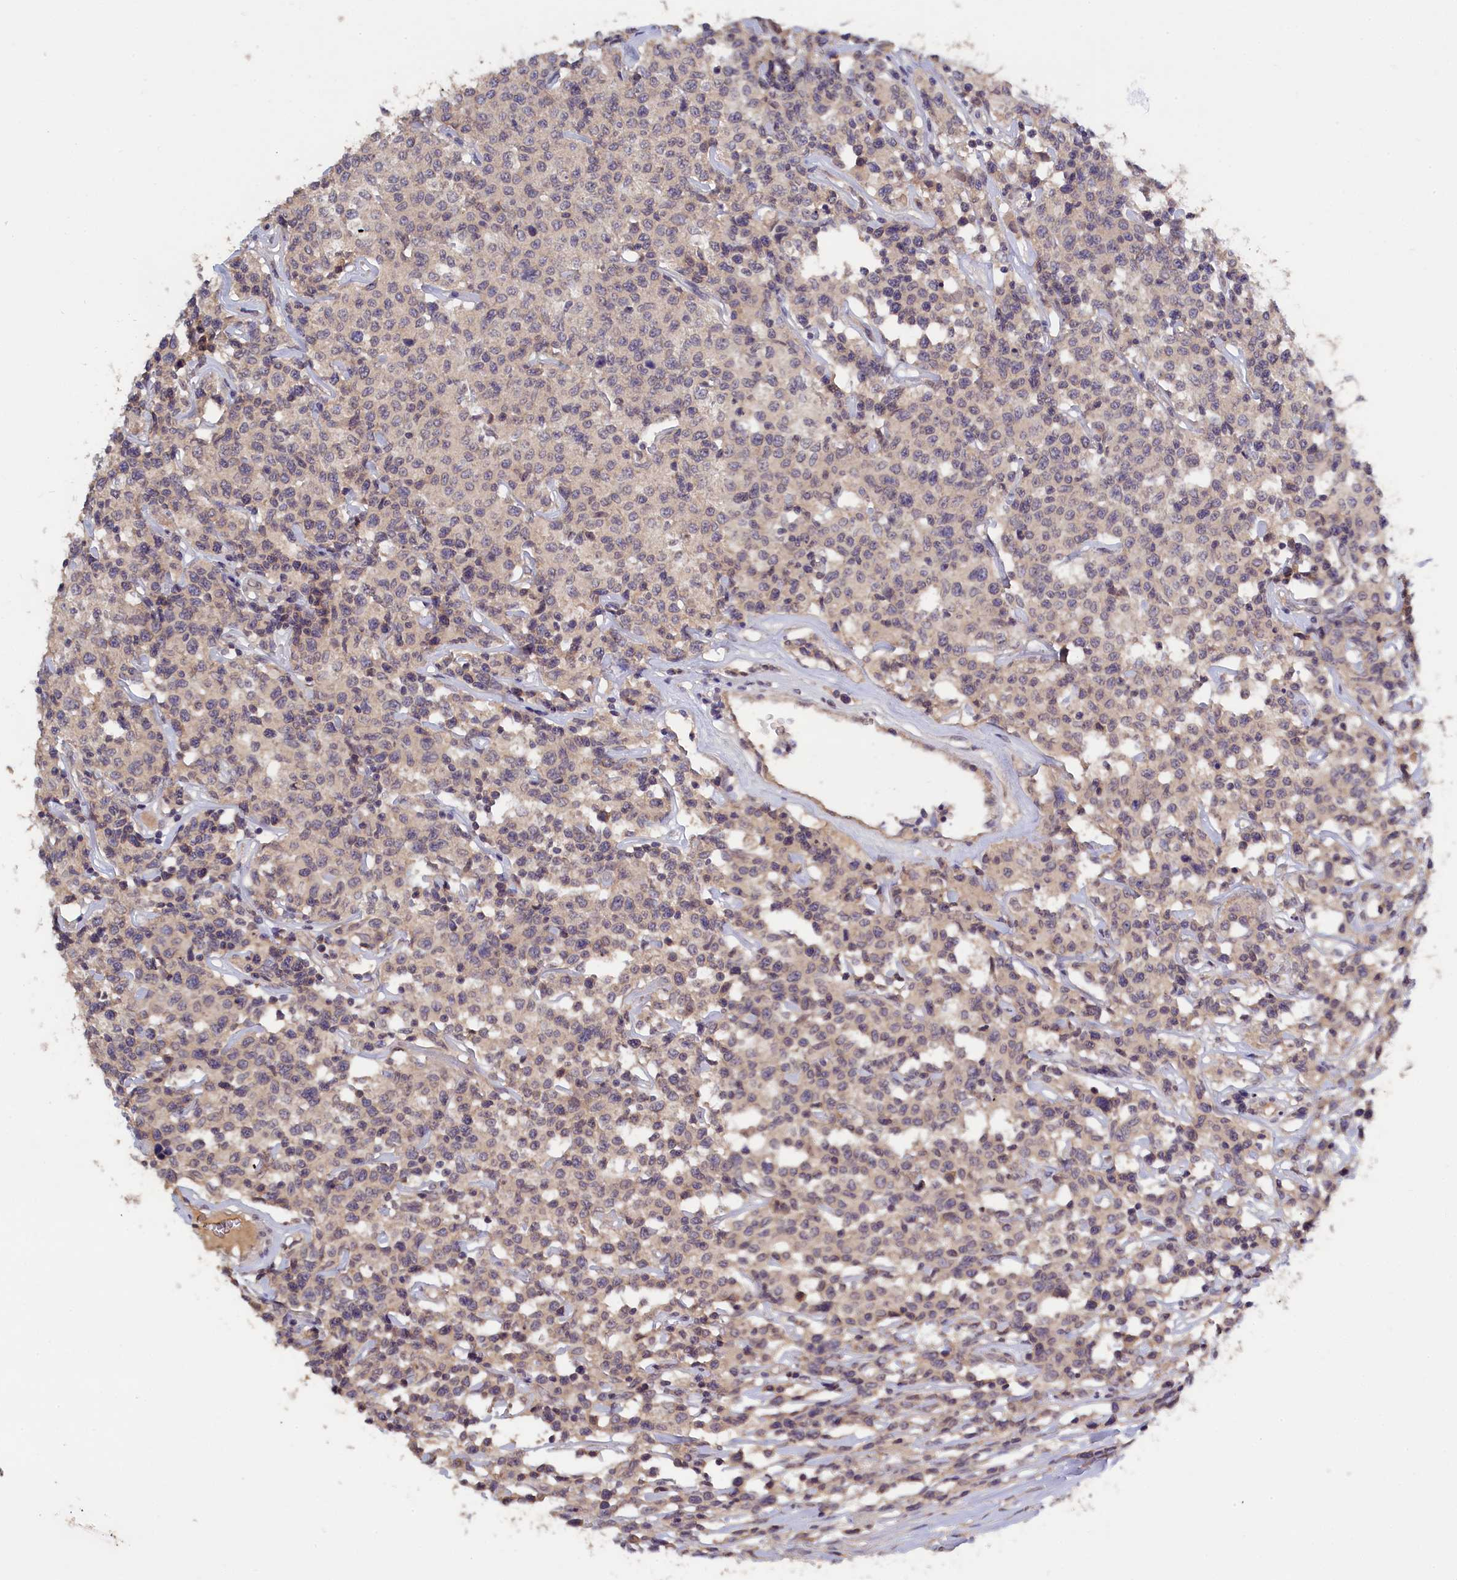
{"staining": {"intensity": "negative", "quantity": "none", "location": "none"}, "tissue": "lymphoma", "cell_type": "Tumor cells", "image_type": "cancer", "snomed": [{"axis": "morphology", "description": "Malignant lymphoma, non-Hodgkin's type, Low grade"}, {"axis": "topography", "description": "Small intestine"}], "caption": "Human low-grade malignant lymphoma, non-Hodgkin's type stained for a protein using immunohistochemistry (IHC) displays no positivity in tumor cells.", "gene": "CELF5", "patient": {"sex": "female", "age": 59}}